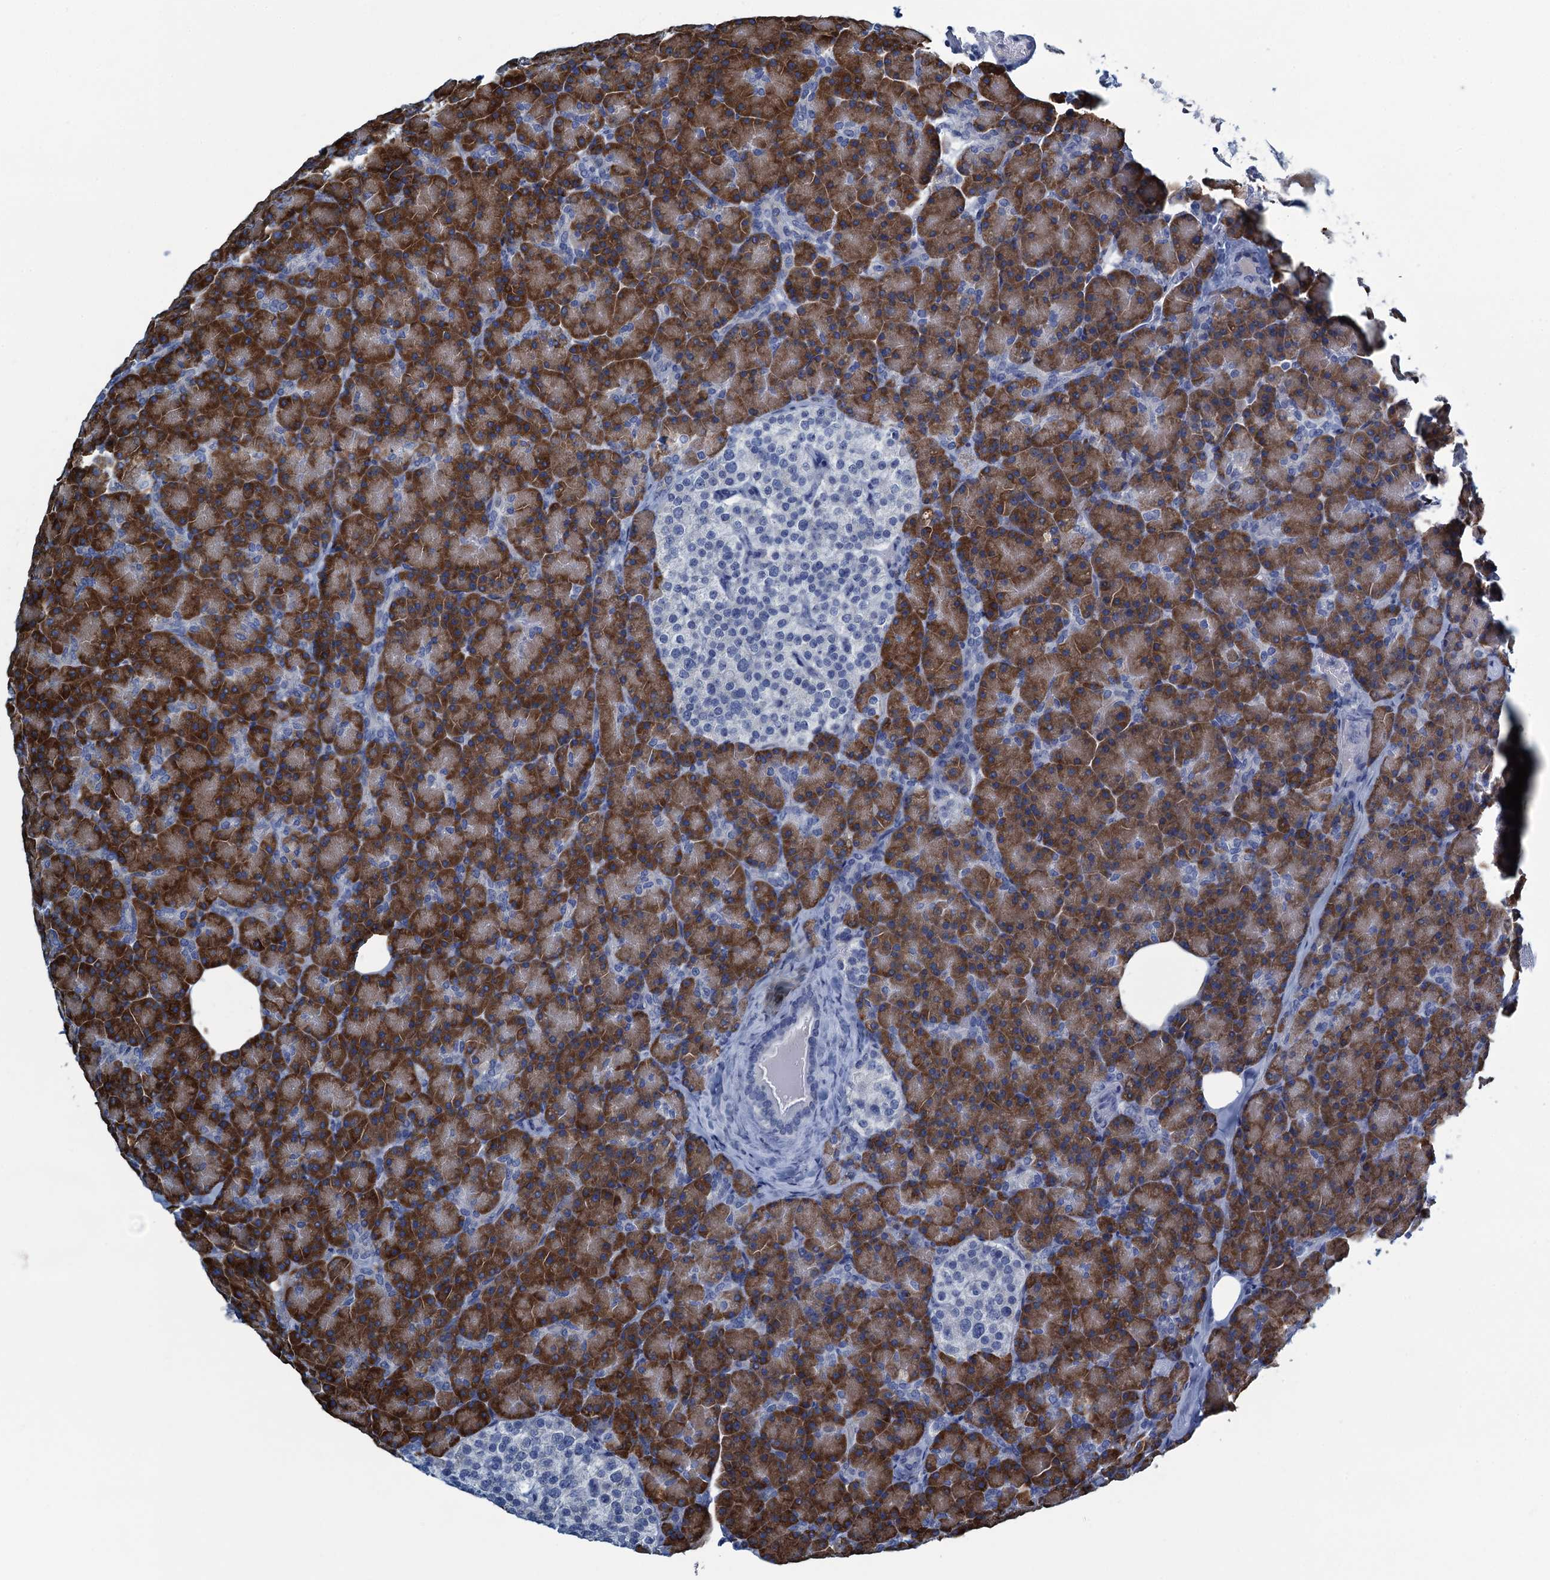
{"staining": {"intensity": "strong", "quantity": ">75%", "location": "cytoplasmic/membranous"}, "tissue": "pancreas", "cell_type": "Exocrine glandular cells", "image_type": "normal", "snomed": [{"axis": "morphology", "description": "Normal tissue, NOS"}, {"axis": "topography", "description": "Pancreas"}], "caption": "Immunohistochemical staining of unremarkable pancreas exhibits >75% levels of strong cytoplasmic/membranous protein positivity in about >75% of exocrine glandular cells. Ihc stains the protein of interest in brown and the nuclei are stained blue.", "gene": "C10orf88", "patient": {"sex": "female", "age": 43}}